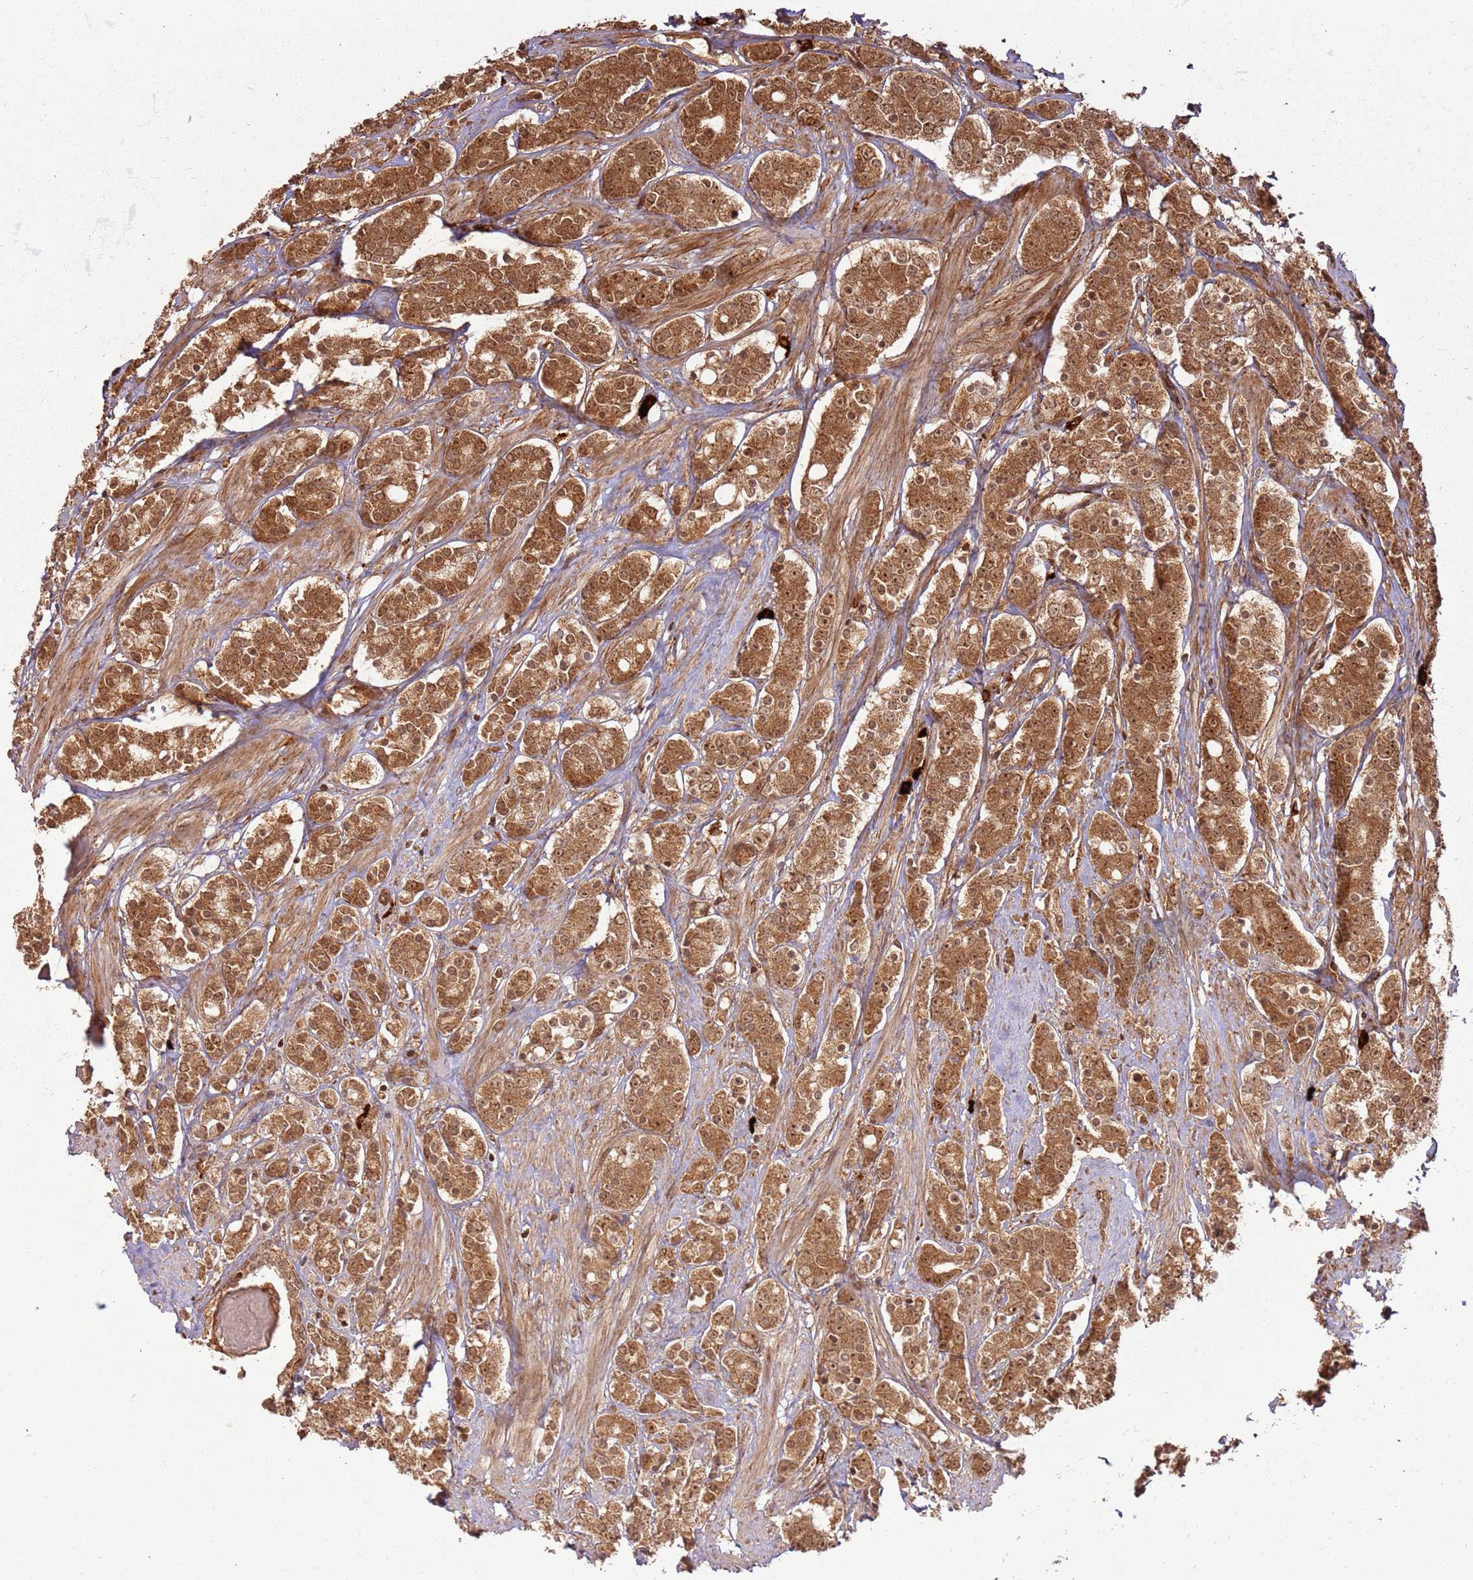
{"staining": {"intensity": "strong", "quantity": ">75%", "location": "cytoplasmic/membranous,nuclear"}, "tissue": "prostate cancer", "cell_type": "Tumor cells", "image_type": "cancer", "snomed": [{"axis": "morphology", "description": "Adenocarcinoma, High grade"}, {"axis": "topography", "description": "Prostate"}], "caption": "Approximately >75% of tumor cells in prostate high-grade adenocarcinoma display strong cytoplasmic/membranous and nuclear protein staining as visualized by brown immunohistochemical staining.", "gene": "TBC1D13", "patient": {"sex": "male", "age": 62}}